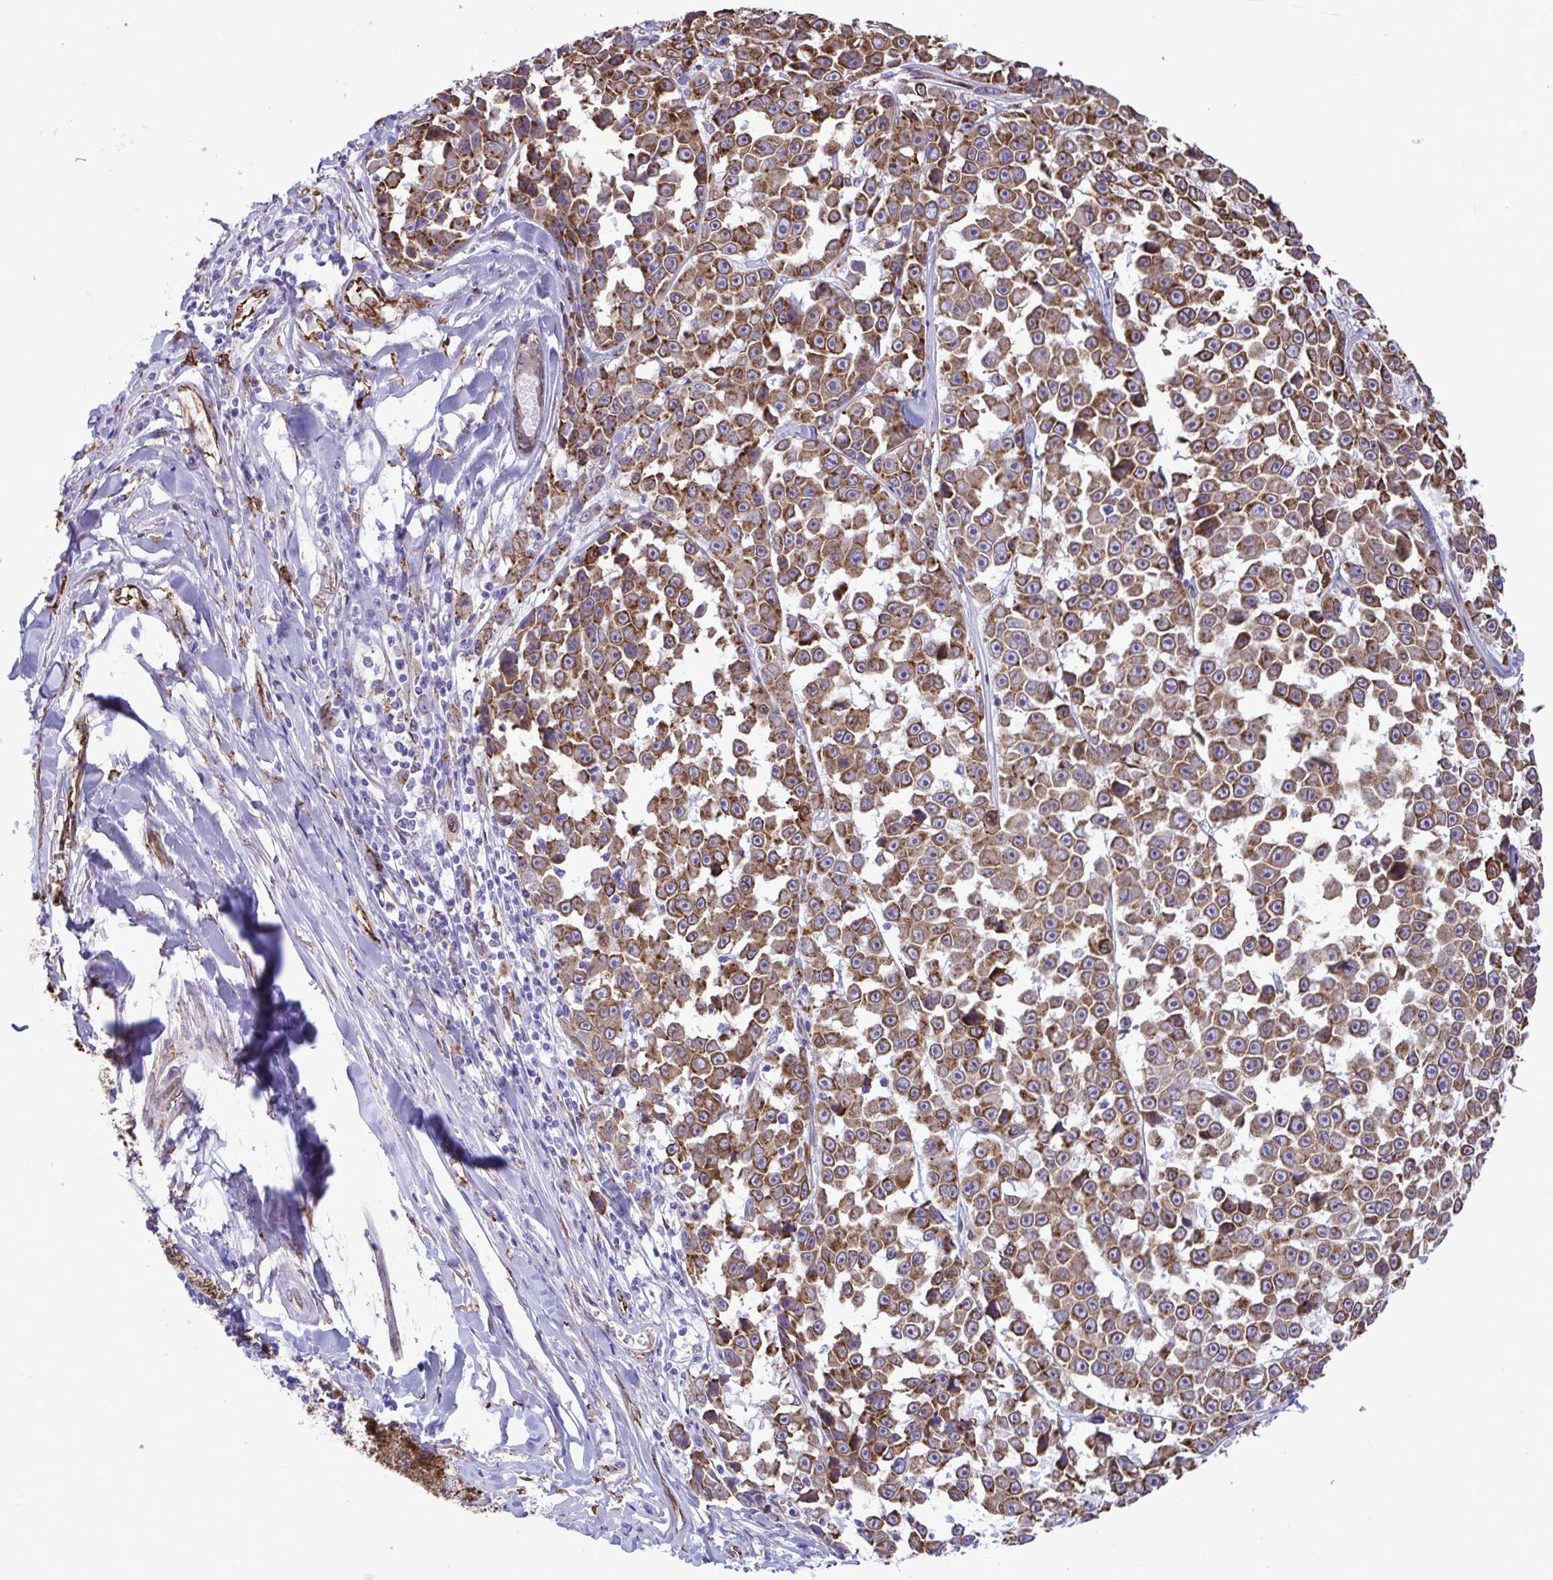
{"staining": {"intensity": "strong", "quantity": ">75%", "location": "cytoplasmic/membranous"}, "tissue": "melanoma", "cell_type": "Tumor cells", "image_type": "cancer", "snomed": [{"axis": "morphology", "description": "Malignant melanoma, NOS"}, {"axis": "topography", "description": "Skin"}], "caption": "Protein expression analysis of melanoma demonstrates strong cytoplasmic/membranous positivity in approximately >75% of tumor cells.", "gene": "ASPH", "patient": {"sex": "female", "age": 66}}